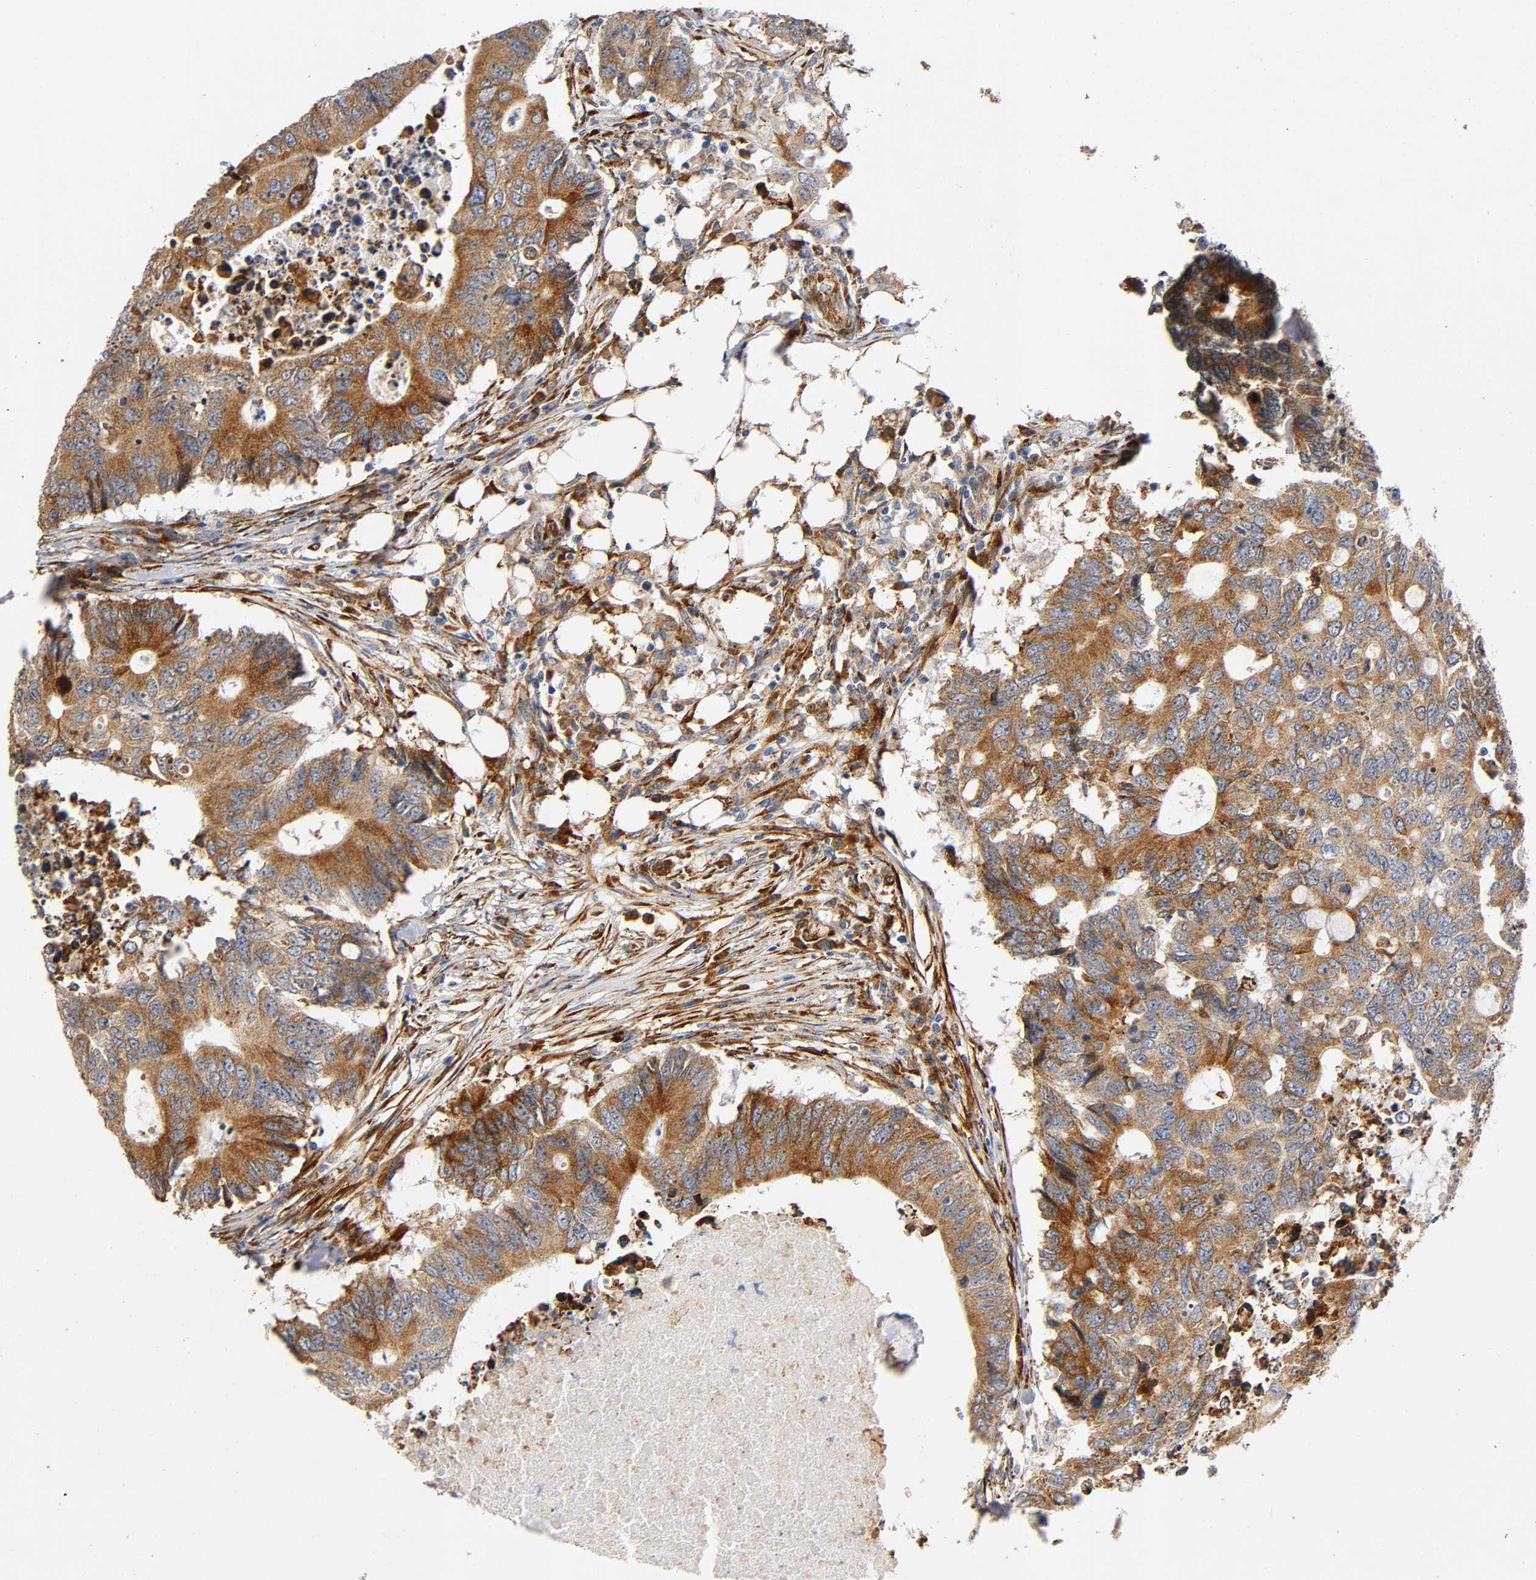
{"staining": {"intensity": "moderate", "quantity": ">75%", "location": "cytoplasmic/membranous"}, "tissue": "colorectal cancer", "cell_type": "Tumor cells", "image_type": "cancer", "snomed": [{"axis": "morphology", "description": "Adenocarcinoma, NOS"}, {"axis": "topography", "description": "Colon"}], "caption": "Human colorectal cancer stained with a brown dye reveals moderate cytoplasmic/membranous positive positivity in about >75% of tumor cells.", "gene": "SOS2", "patient": {"sex": "male", "age": 71}}